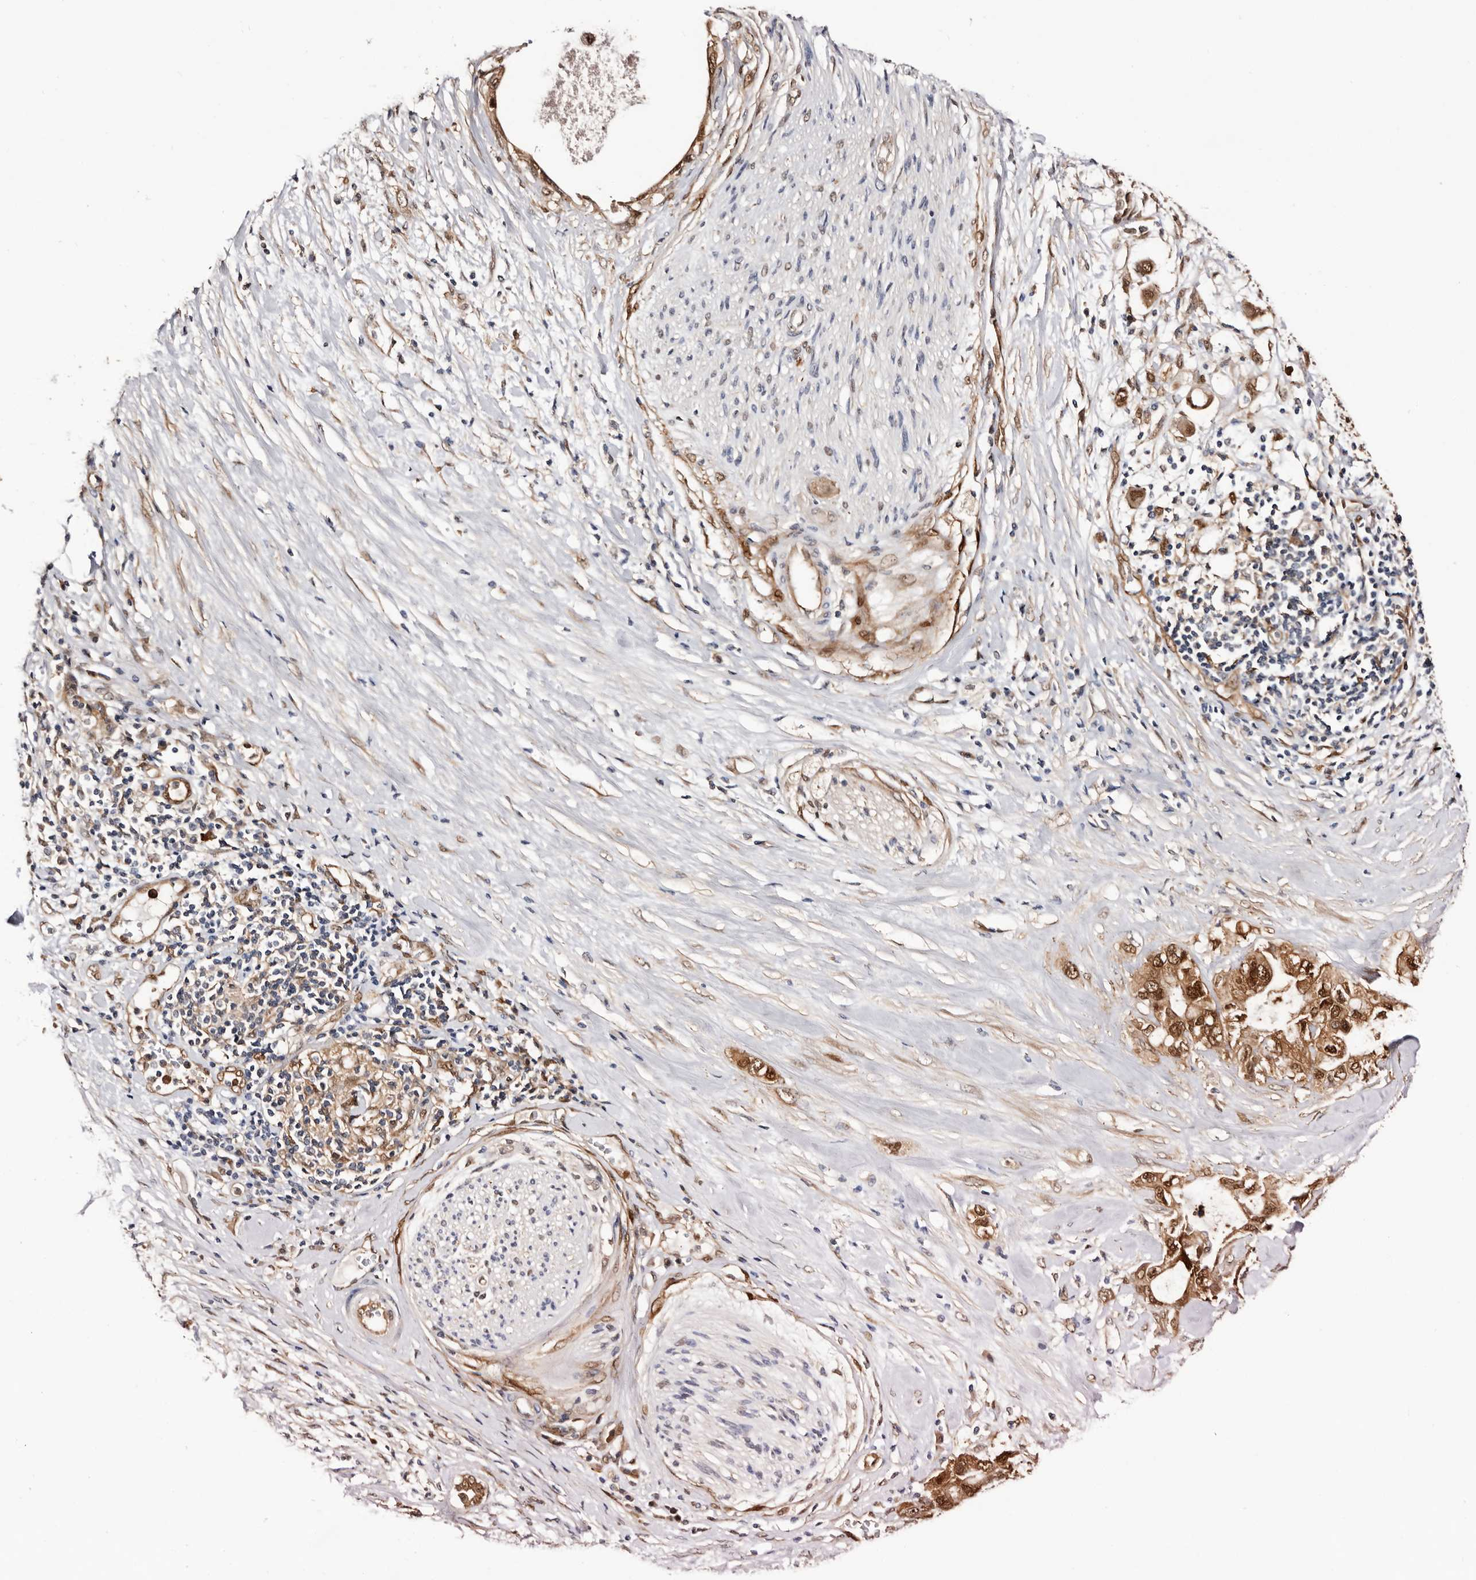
{"staining": {"intensity": "moderate", "quantity": ">75%", "location": "cytoplasmic/membranous,nuclear"}, "tissue": "pancreatic cancer", "cell_type": "Tumor cells", "image_type": "cancer", "snomed": [{"axis": "morphology", "description": "Adenocarcinoma, NOS"}, {"axis": "topography", "description": "Pancreas"}], "caption": "Human pancreatic cancer (adenocarcinoma) stained for a protein (brown) displays moderate cytoplasmic/membranous and nuclear positive expression in approximately >75% of tumor cells.", "gene": "TP53I3", "patient": {"sex": "female", "age": 56}}